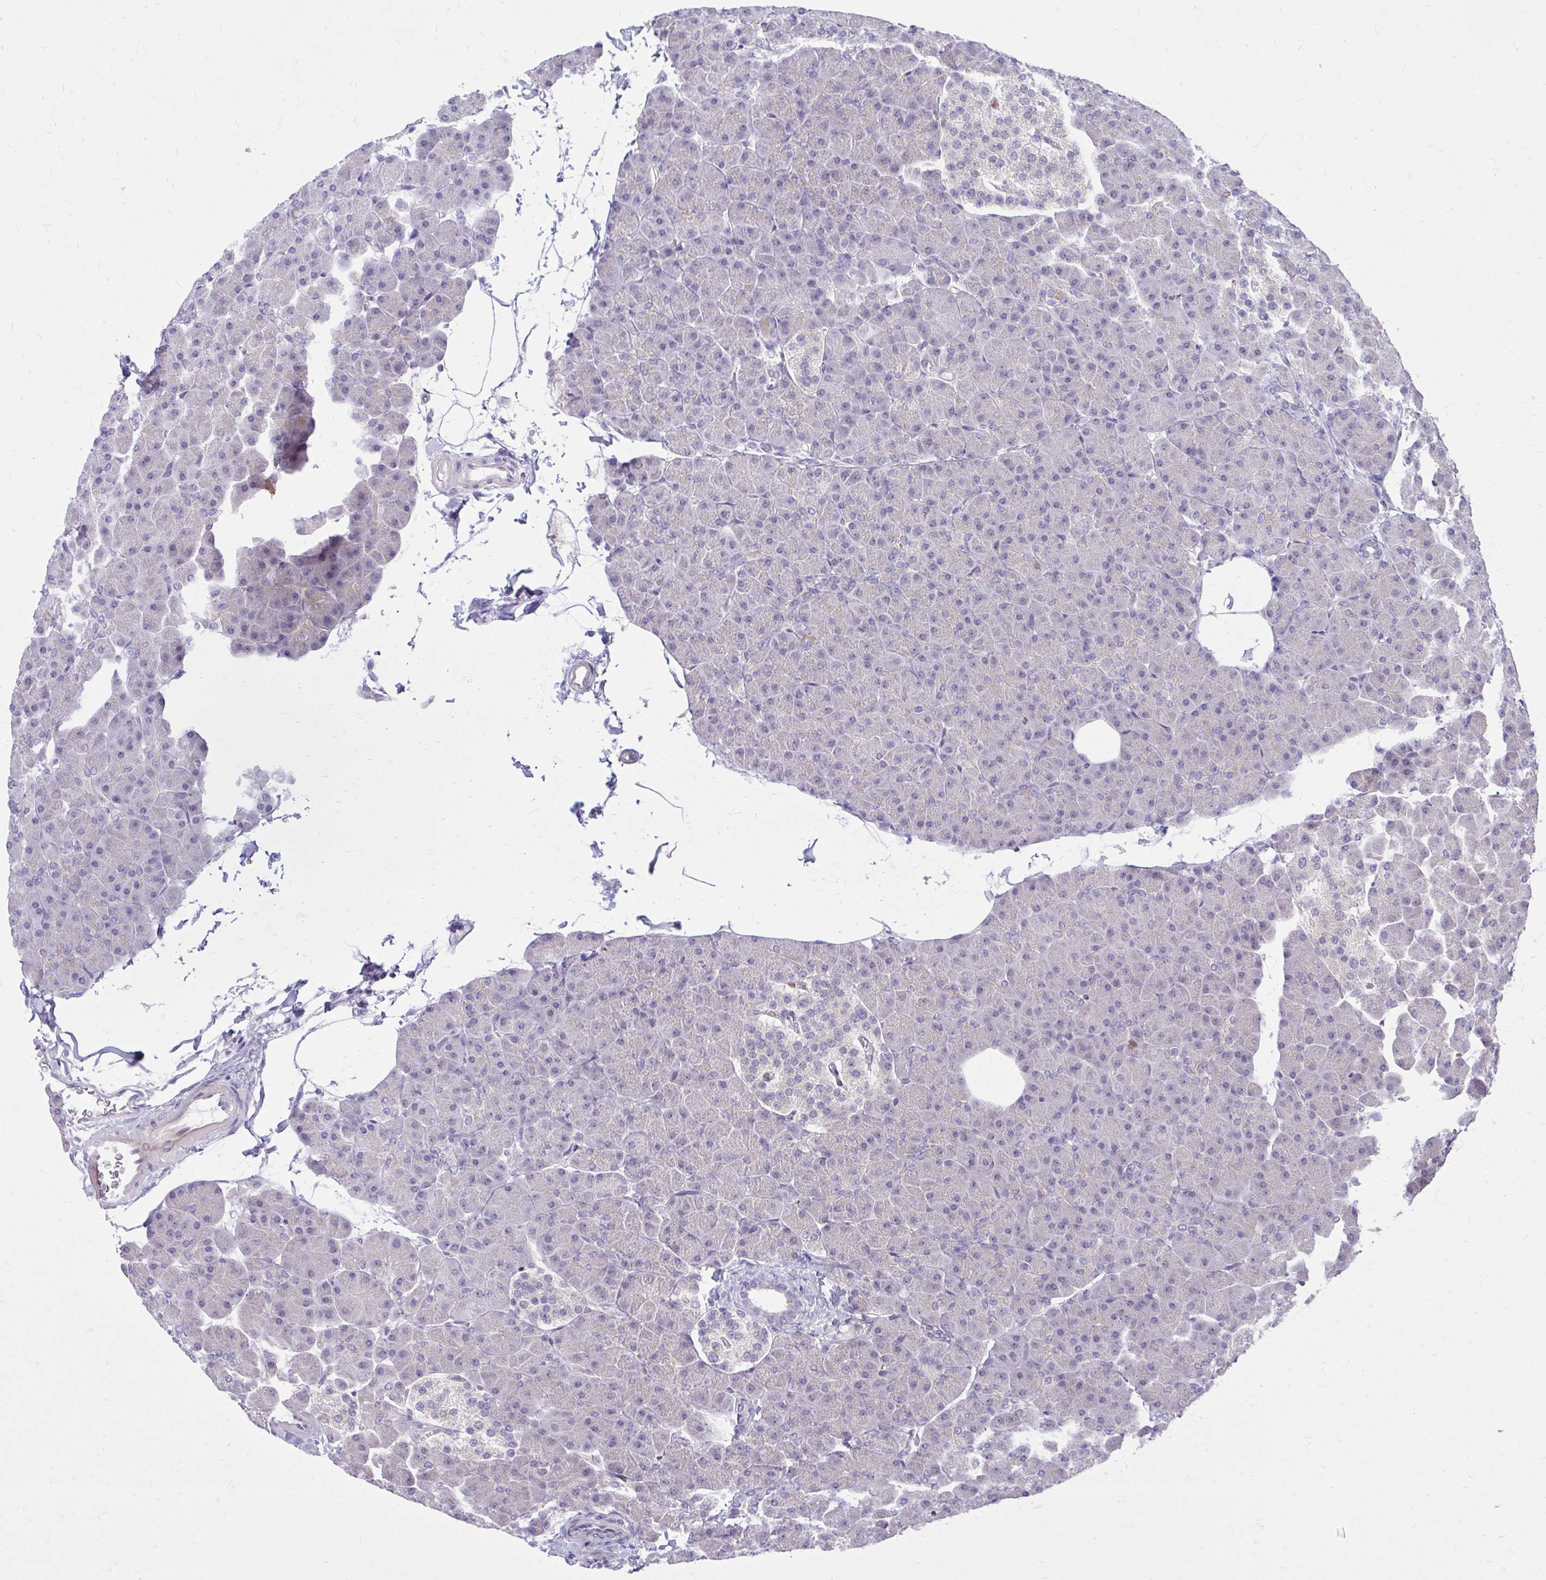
{"staining": {"intensity": "weak", "quantity": "<25%", "location": "cytoplasmic/membranous"}, "tissue": "pancreas", "cell_type": "Exocrine glandular cells", "image_type": "normal", "snomed": [{"axis": "morphology", "description": "Normal tissue, NOS"}, {"axis": "topography", "description": "Pancreas"}], "caption": "IHC of unremarkable pancreas displays no positivity in exocrine glandular cells.", "gene": "DPY19L1", "patient": {"sex": "male", "age": 35}}